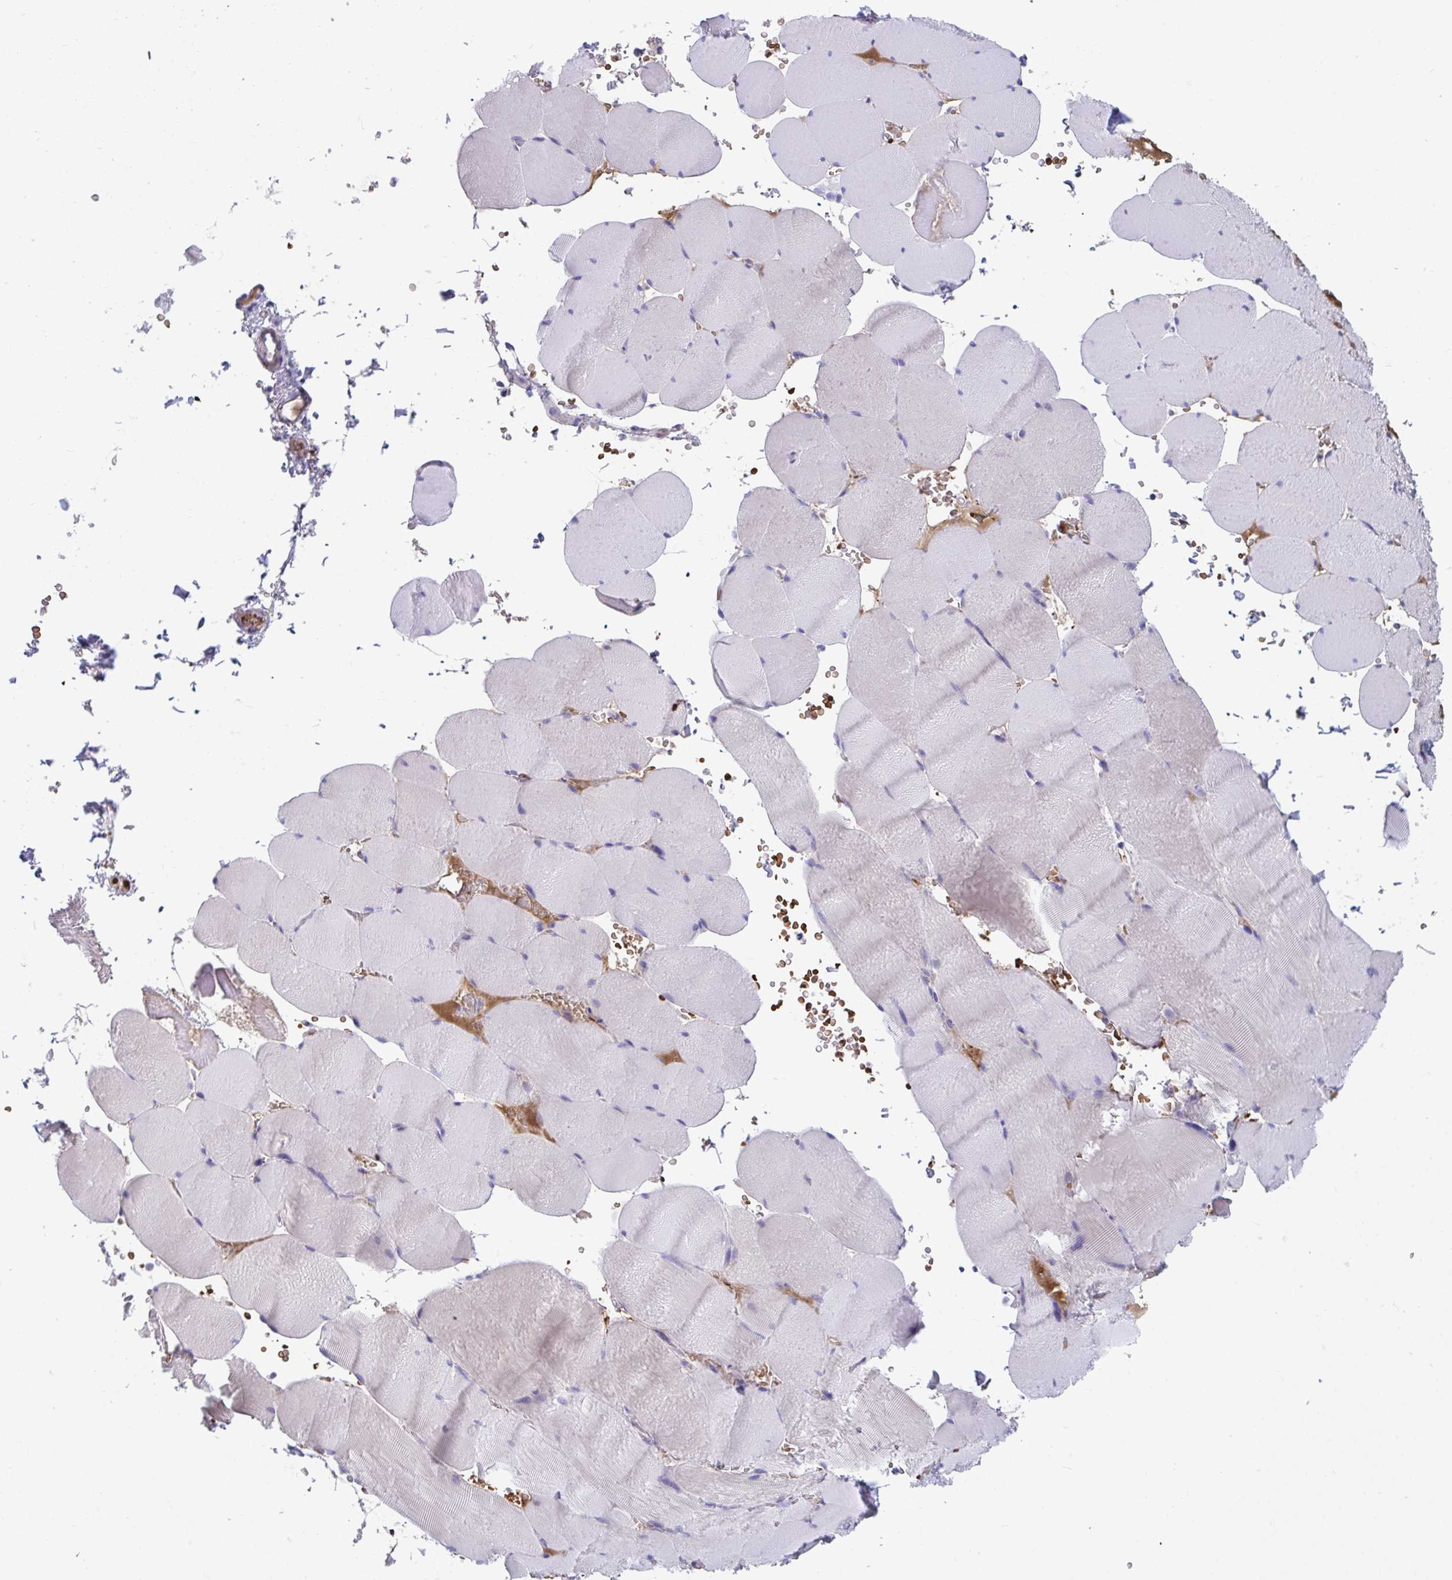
{"staining": {"intensity": "negative", "quantity": "none", "location": "none"}, "tissue": "skeletal muscle", "cell_type": "Myocytes", "image_type": "normal", "snomed": [{"axis": "morphology", "description": "Normal tissue, NOS"}, {"axis": "topography", "description": "Skeletal muscle"}, {"axis": "topography", "description": "Head-Neck"}], "caption": "Immunohistochemistry image of benign skeletal muscle: human skeletal muscle stained with DAB shows no significant protein positivity in myocytes.", "gene": "TTC30A", "patient": {"sex": "male", "age": 66}}